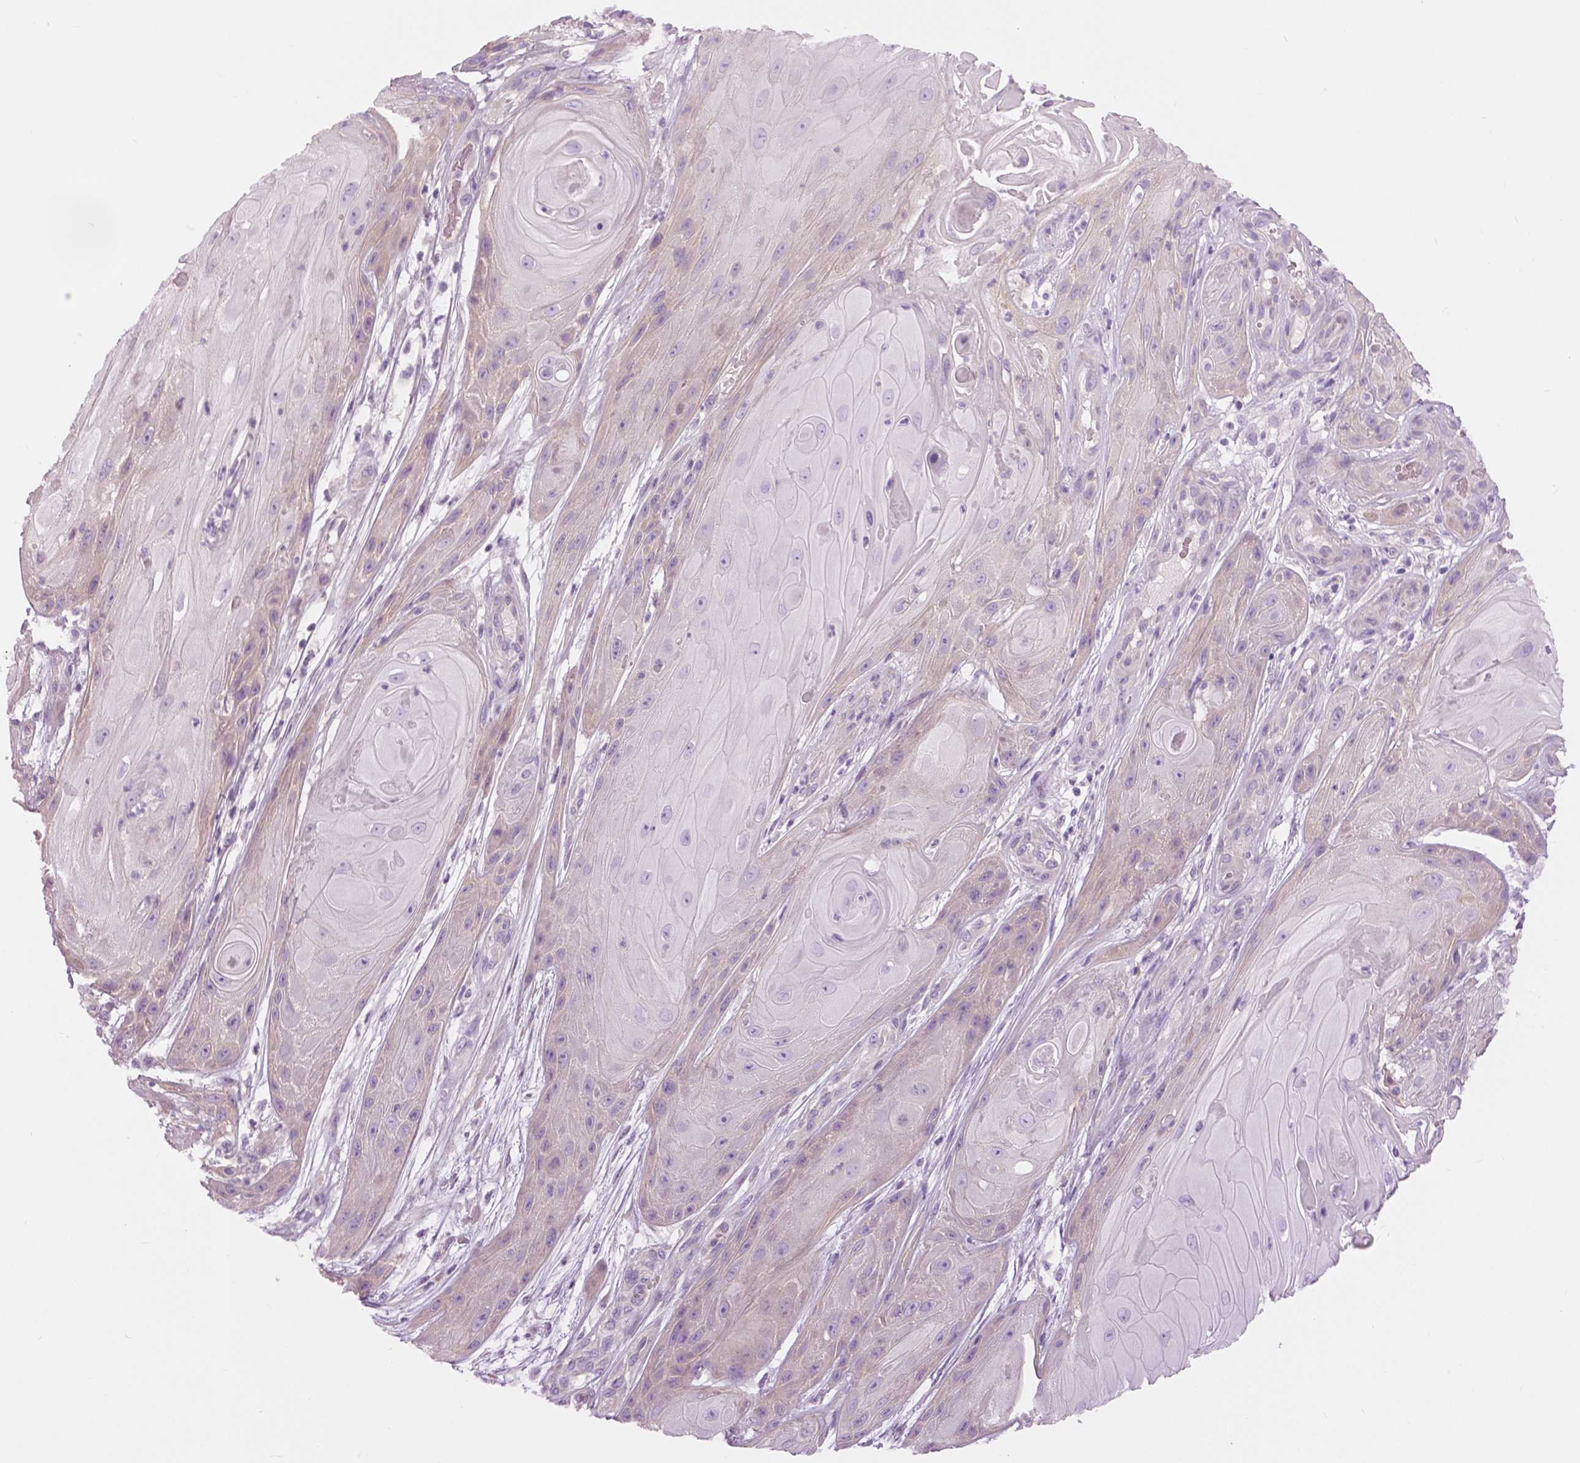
{"staining": {"intensity": "negative", "quantity": "none", "location": "none"}, "tissue": "skin cancer", "cell_type": "Tumor cells", "image_type": "cancer", "snomed": [{"axis": "morphology", "description": "Squamous cell carcinoma, NOS"}, {"axis": "topography", "description": "Skin"}], "caption": "High power microscopy histopathology image of an immunohistochemistry photomicrograph of skin squamous cell carcinoma, revealing no significant expression in tumor cells. The staining is performed using DAB brown chromogen with nuclei counter-stained in using hematoxylin.", "gene": "SERPINI1", "patient": {"sex": "male", "age": 62}}